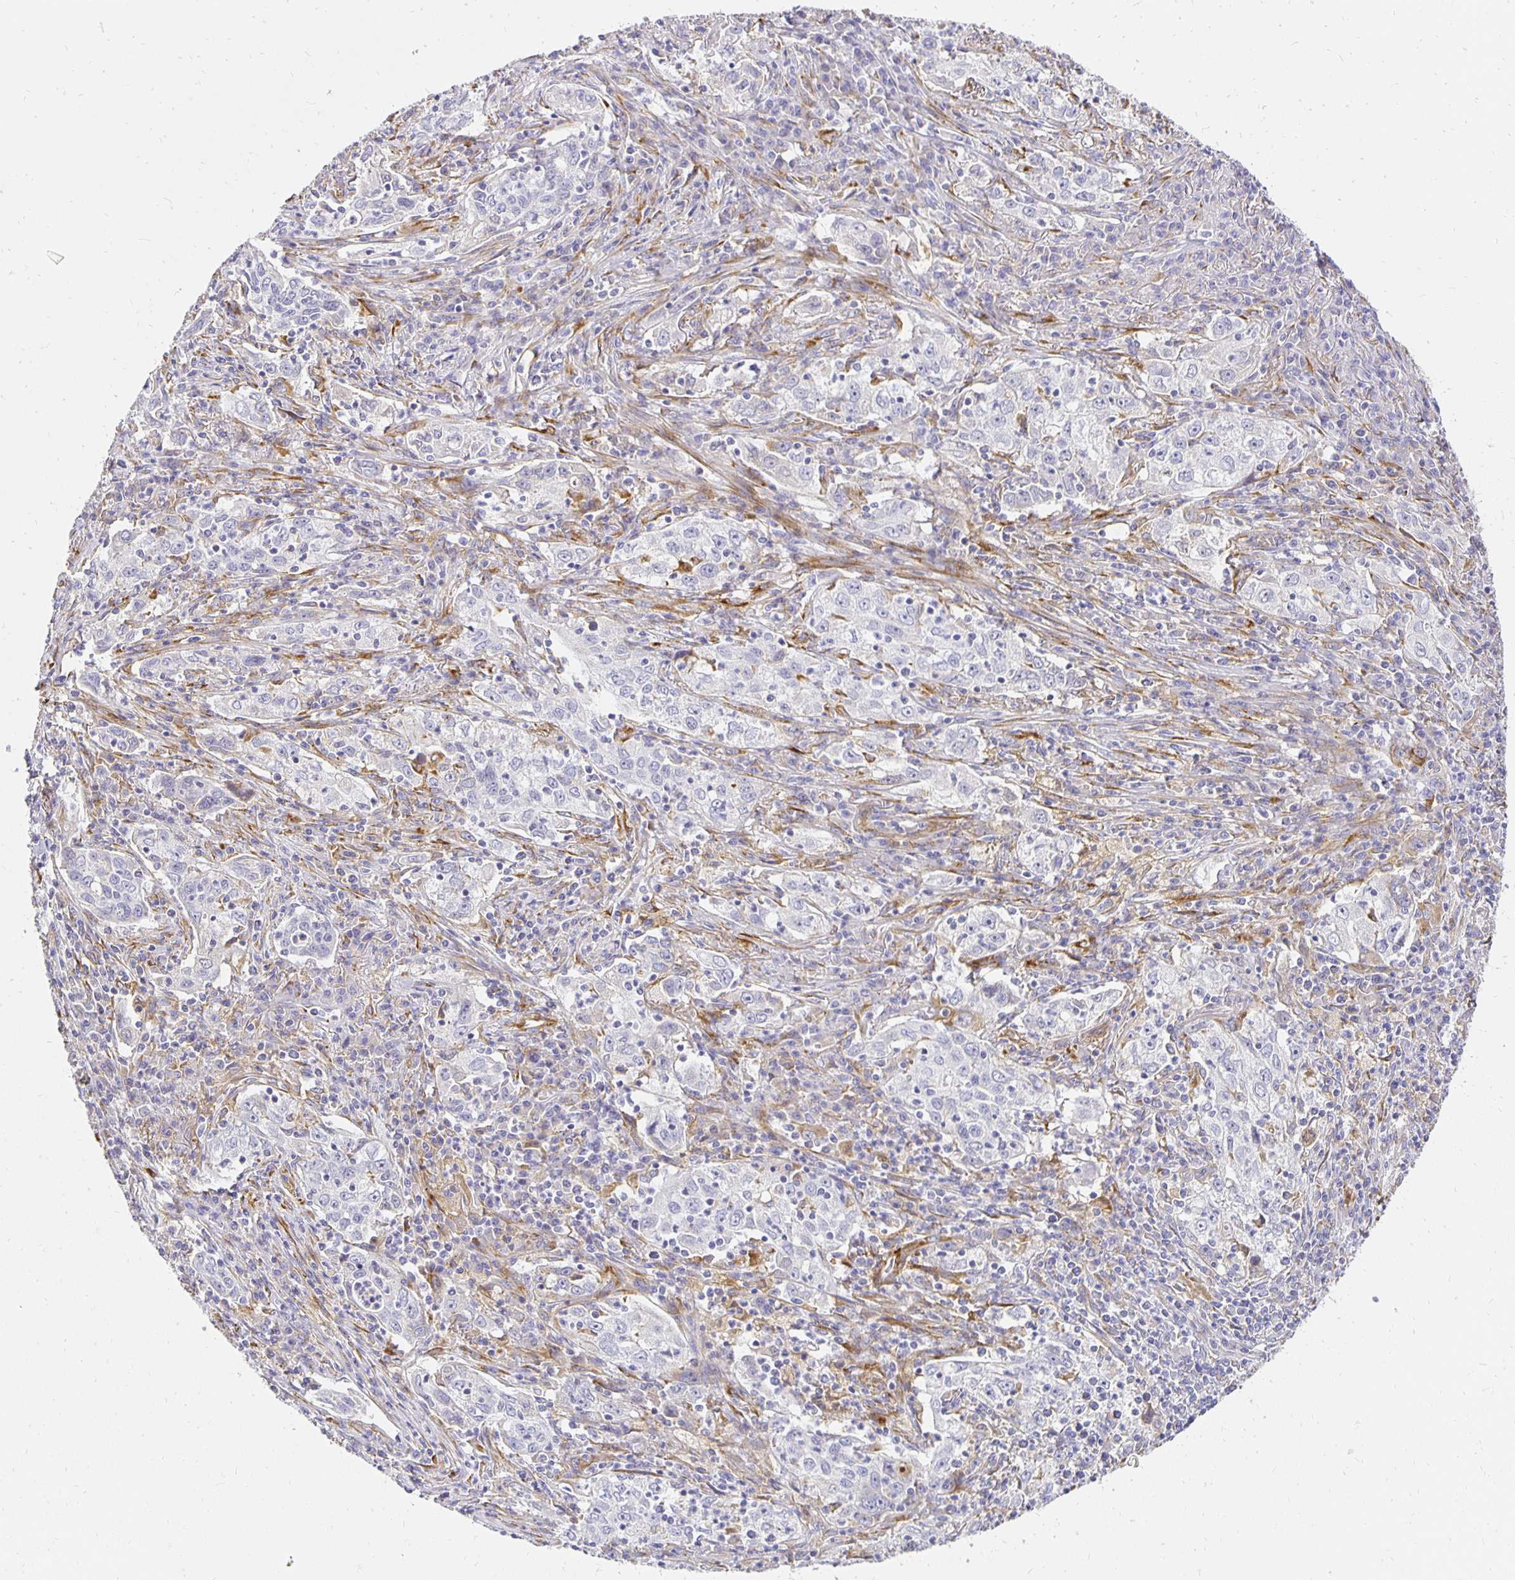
{"staining": {"intensity": "negative", "quantity": "none", "location": "none"}, "tissue": "lung cancer", "cell_type": "Tumor cells", "image_type": "cancer", "snomed": [{"axis": "morphology", "description": "Squamous cell carcinoma, NOS"}, {"axis": "topography", "description": "Lung"}], "caption": "Immunohistochemistry (IHC) photomicrograph of human squamous cell carcinoma (lung) stained for a protein (brown), which reveals no positivity in tumor cells.", "gene": "PLOD1", "patient": {"sex": "male", "age": 71}}